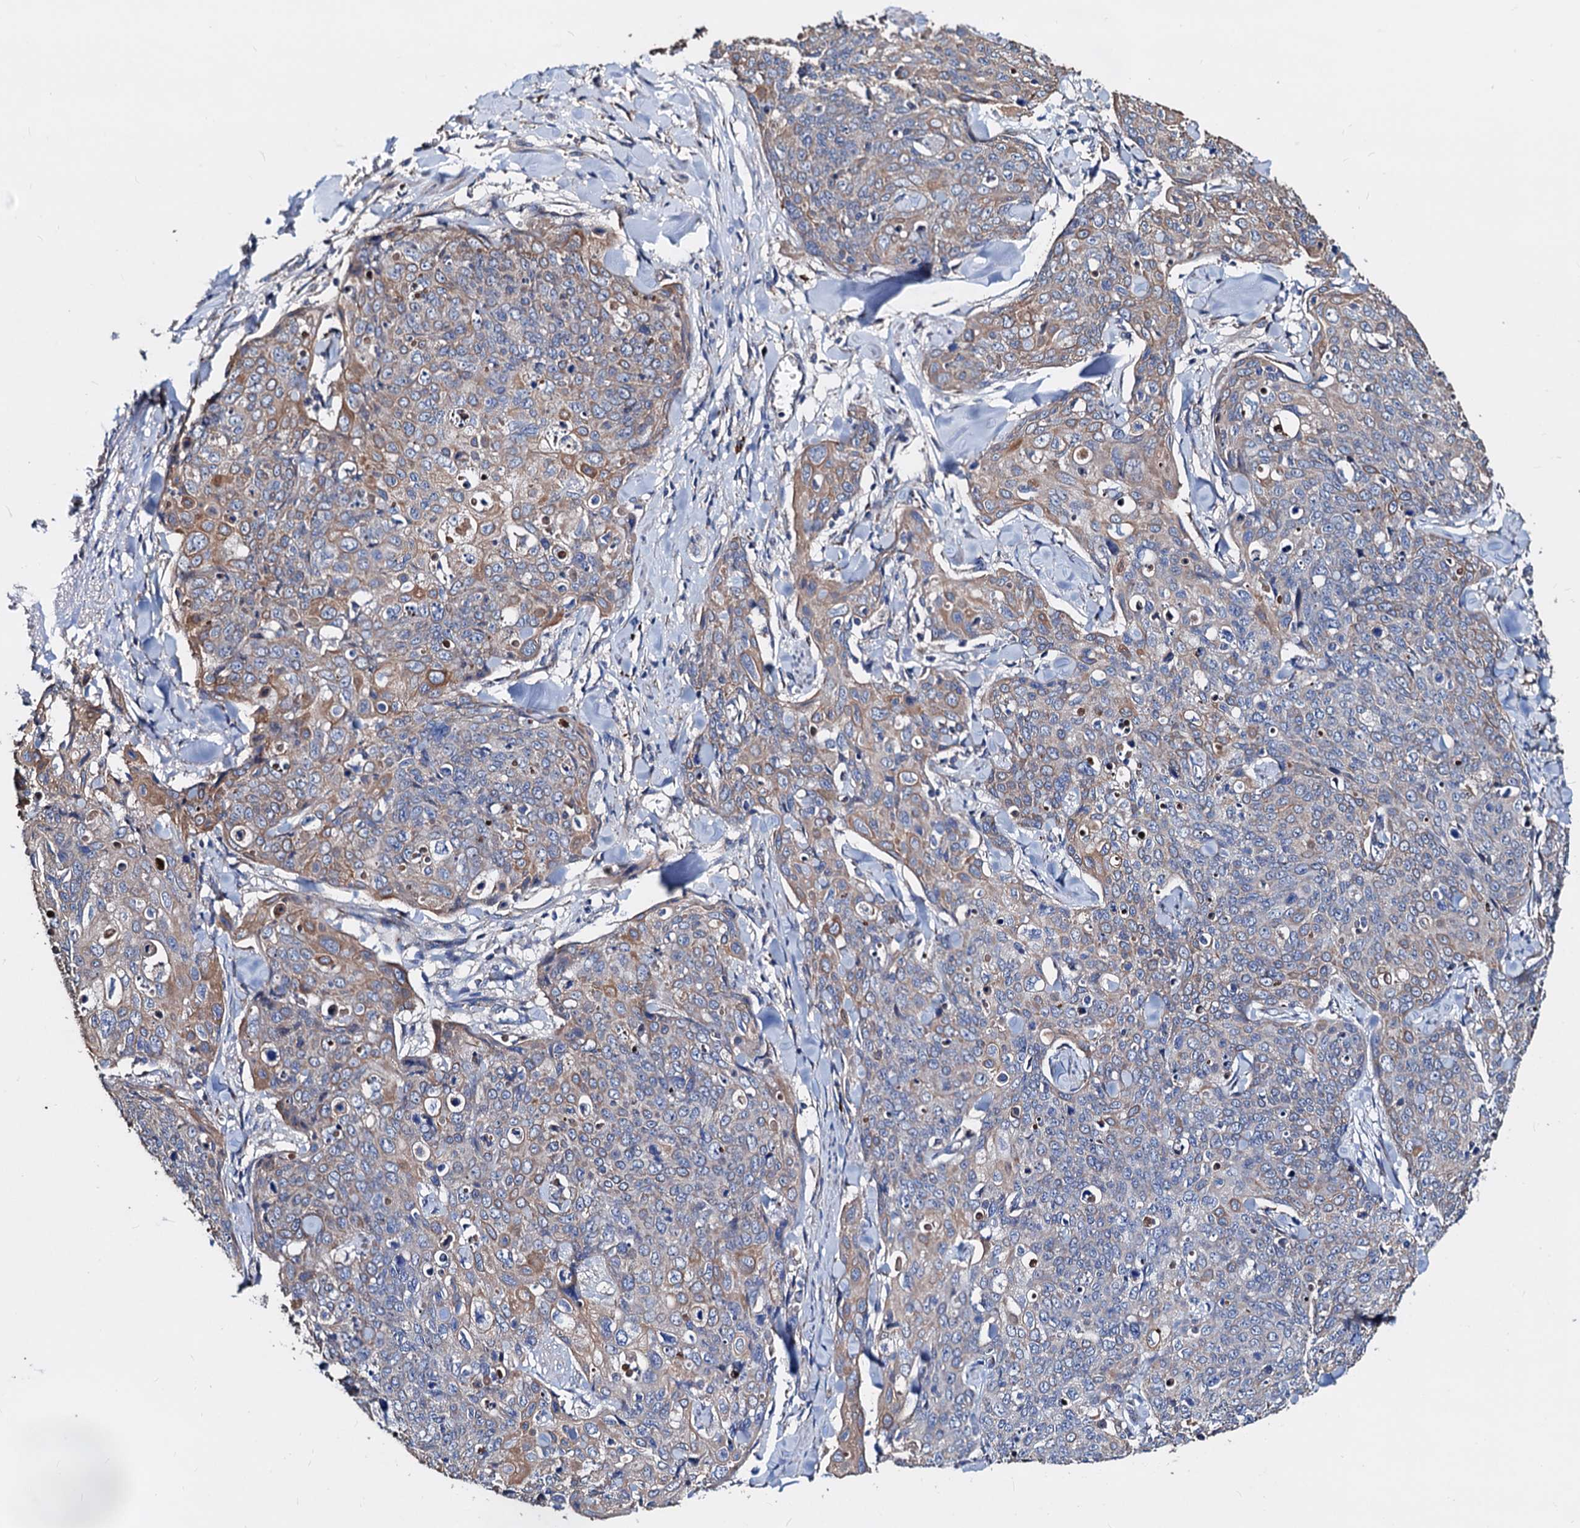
{"staining": {"intensity": "weak", "quantity": "25%-75%", "location": "cytoplasmic/membranous"}, "tissue": "skin cancer", "cell_type": "Tumor cells", "image_type": "cancer", "snomed": [{"axis": "morphology", "description": "Squamous cell carcinoma, NOS"}, {"axis": "topography", "description": "Skin"}, {"axis": "topography", "description": "Vulva"}], "caption": "Skin squamous cell carcinoma stained for a protein displays weak cytoplasmic/membranous positivity in tumor cells.", "gene": "AKAP11", "patient": {"sex": "female", "age": 85}}